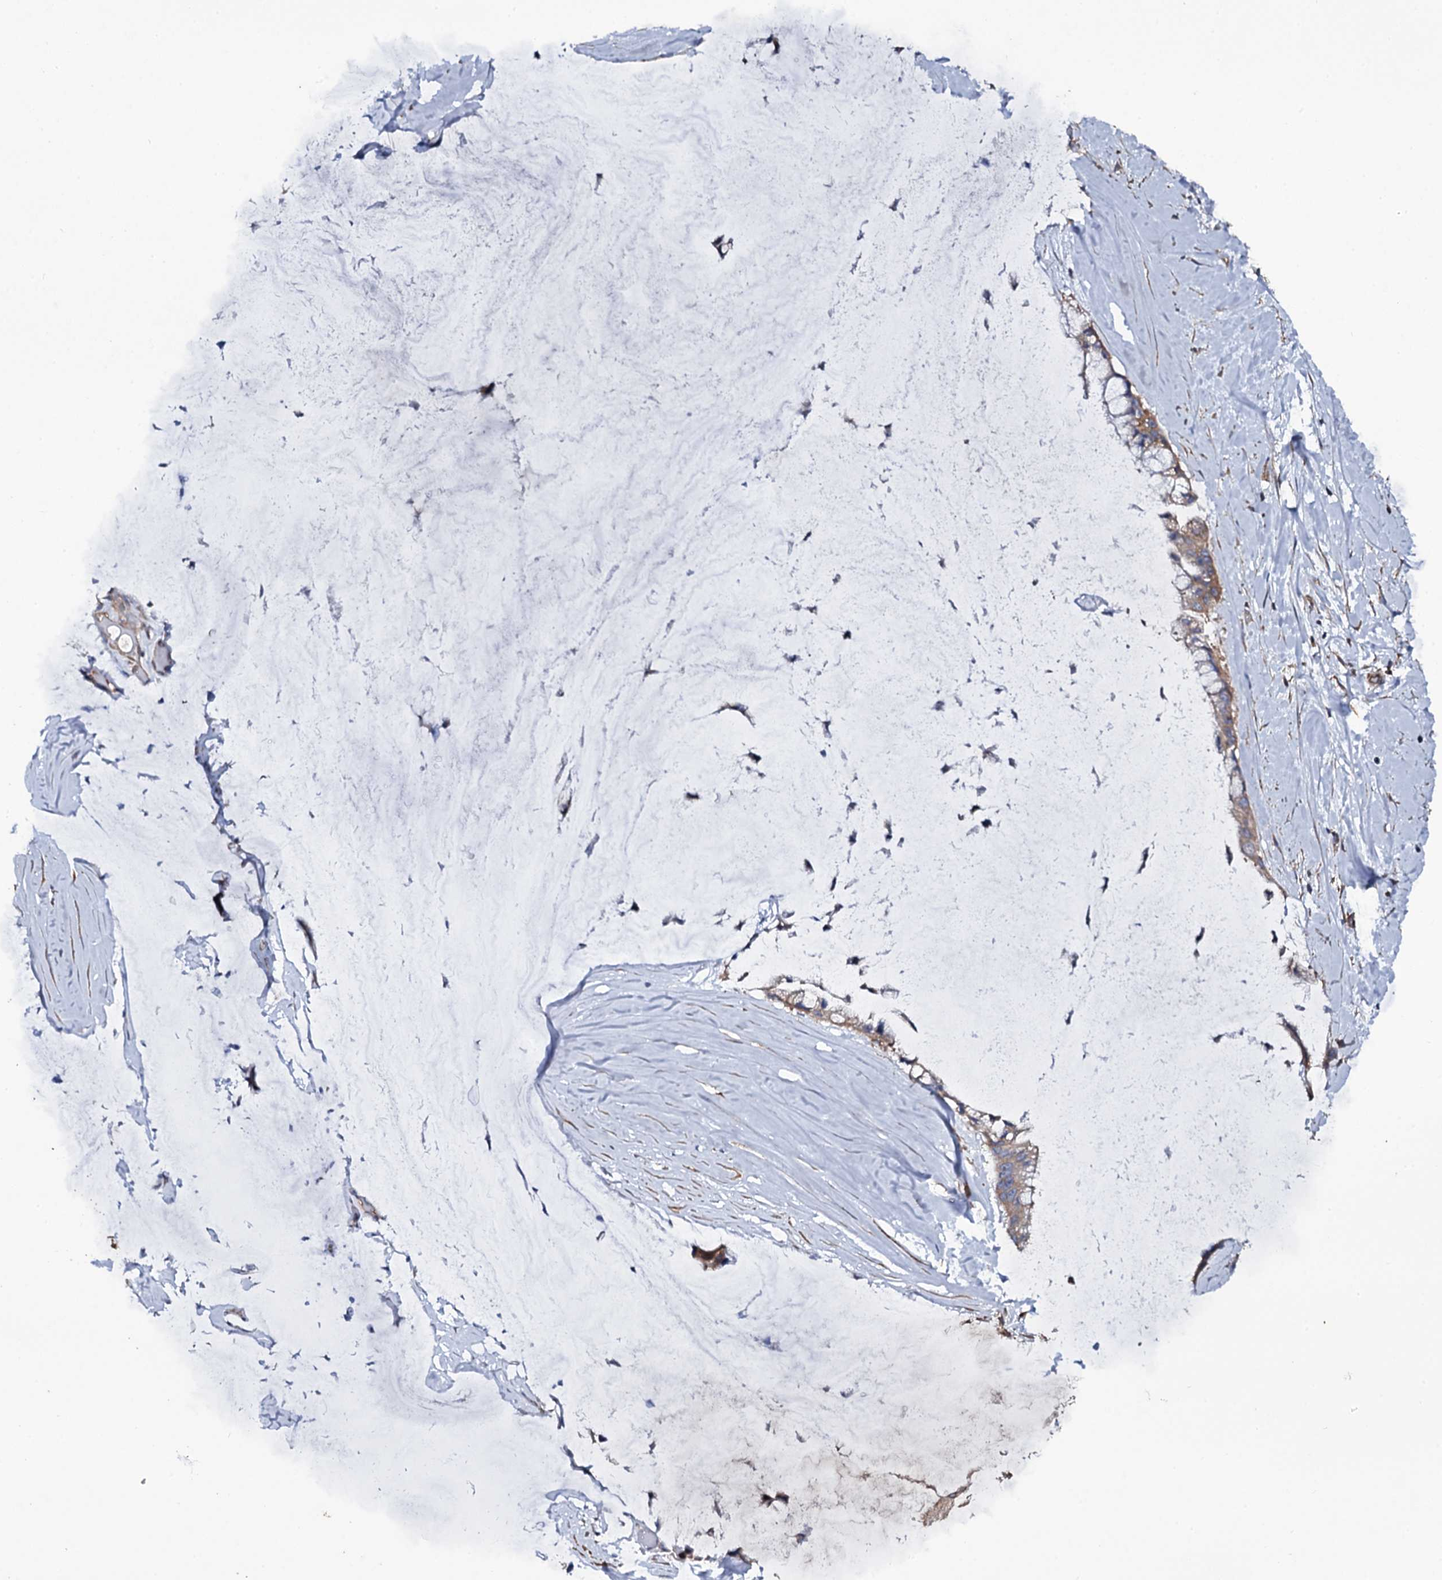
{"staining": {"intensity": "moderate", "quantity": "25%-75%", "location": "cytoplasmic/membranous"}, "tissue": "ovarian cancer", "cell_type": "Tumor cells", "image_type": "cancer", "snomed": [{"axis": "morphology", "description": "Cystadenocarcinoma, mucinous, NOS"}, {"axis": "topography", "description": "Ovary"}], "caption": "This photomicrograph exhibits immunohistochemistry staining of mucinous cystadenocarcinoma (ovarian), with medium moderate cytoplasmic/membranous staining in about 25%-75% of tumor cells.", "gene": "TTC23", "patient": {"sex": "female", "age": 39}}